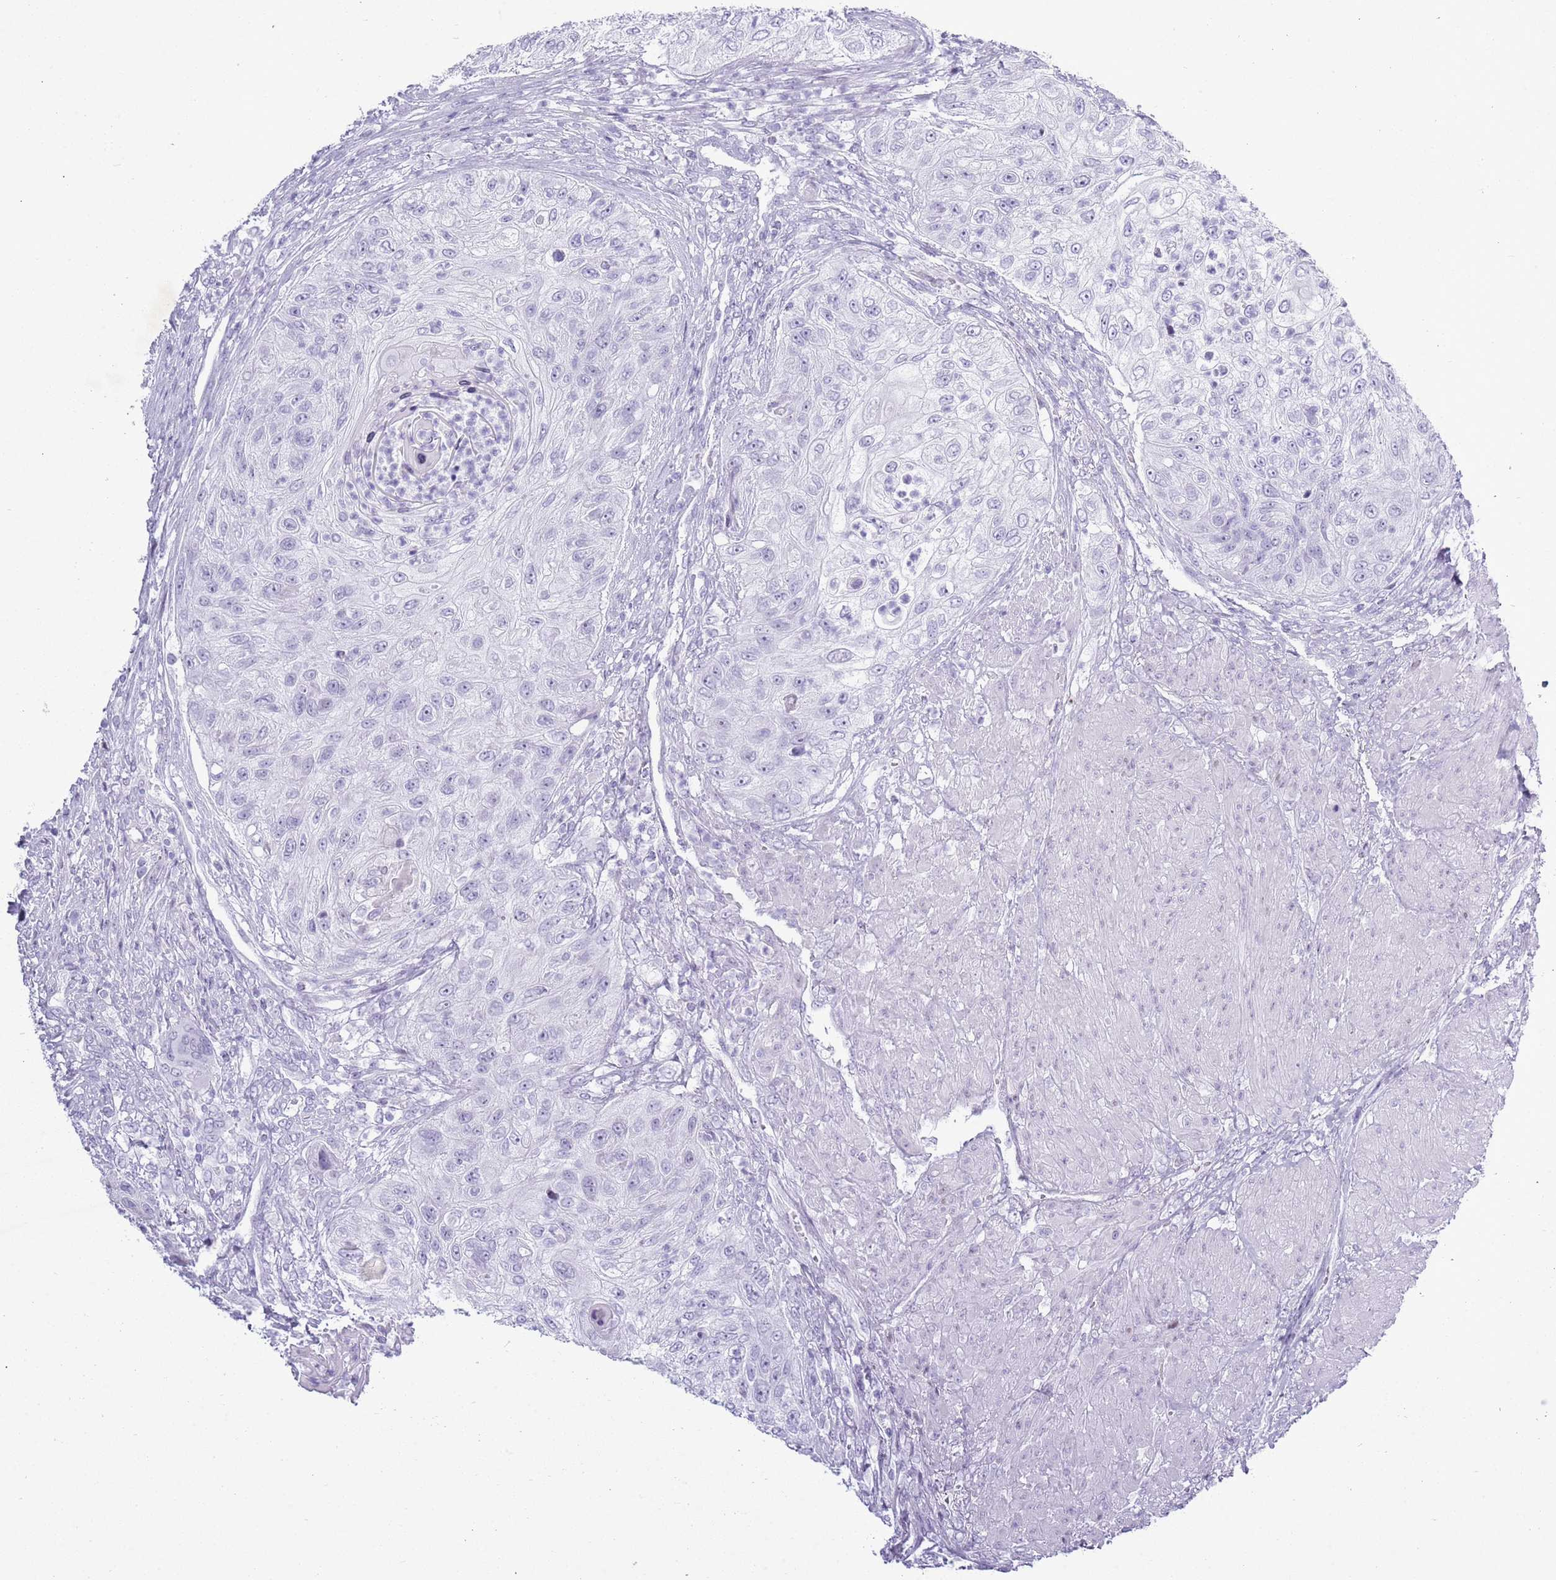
{"staining": {"intensity": "negative", "quantity": "none", "location": "none"}, "tissue": "urothelial cancer", "cell_type": "Tumor cells", "image_type": "cancer", "snomed": [{"axis": "morphology", "description": "Urothelial carcinoma, High grade"}, {"axis": "topography", "description": "Urinary bladder"}], "caption": "The micrograph exhibits no significant expression in tumor cells of high-grade urothelial carcinoma.", "gene": "ASIP", "patient": {"sex": "female", "age": 60}}